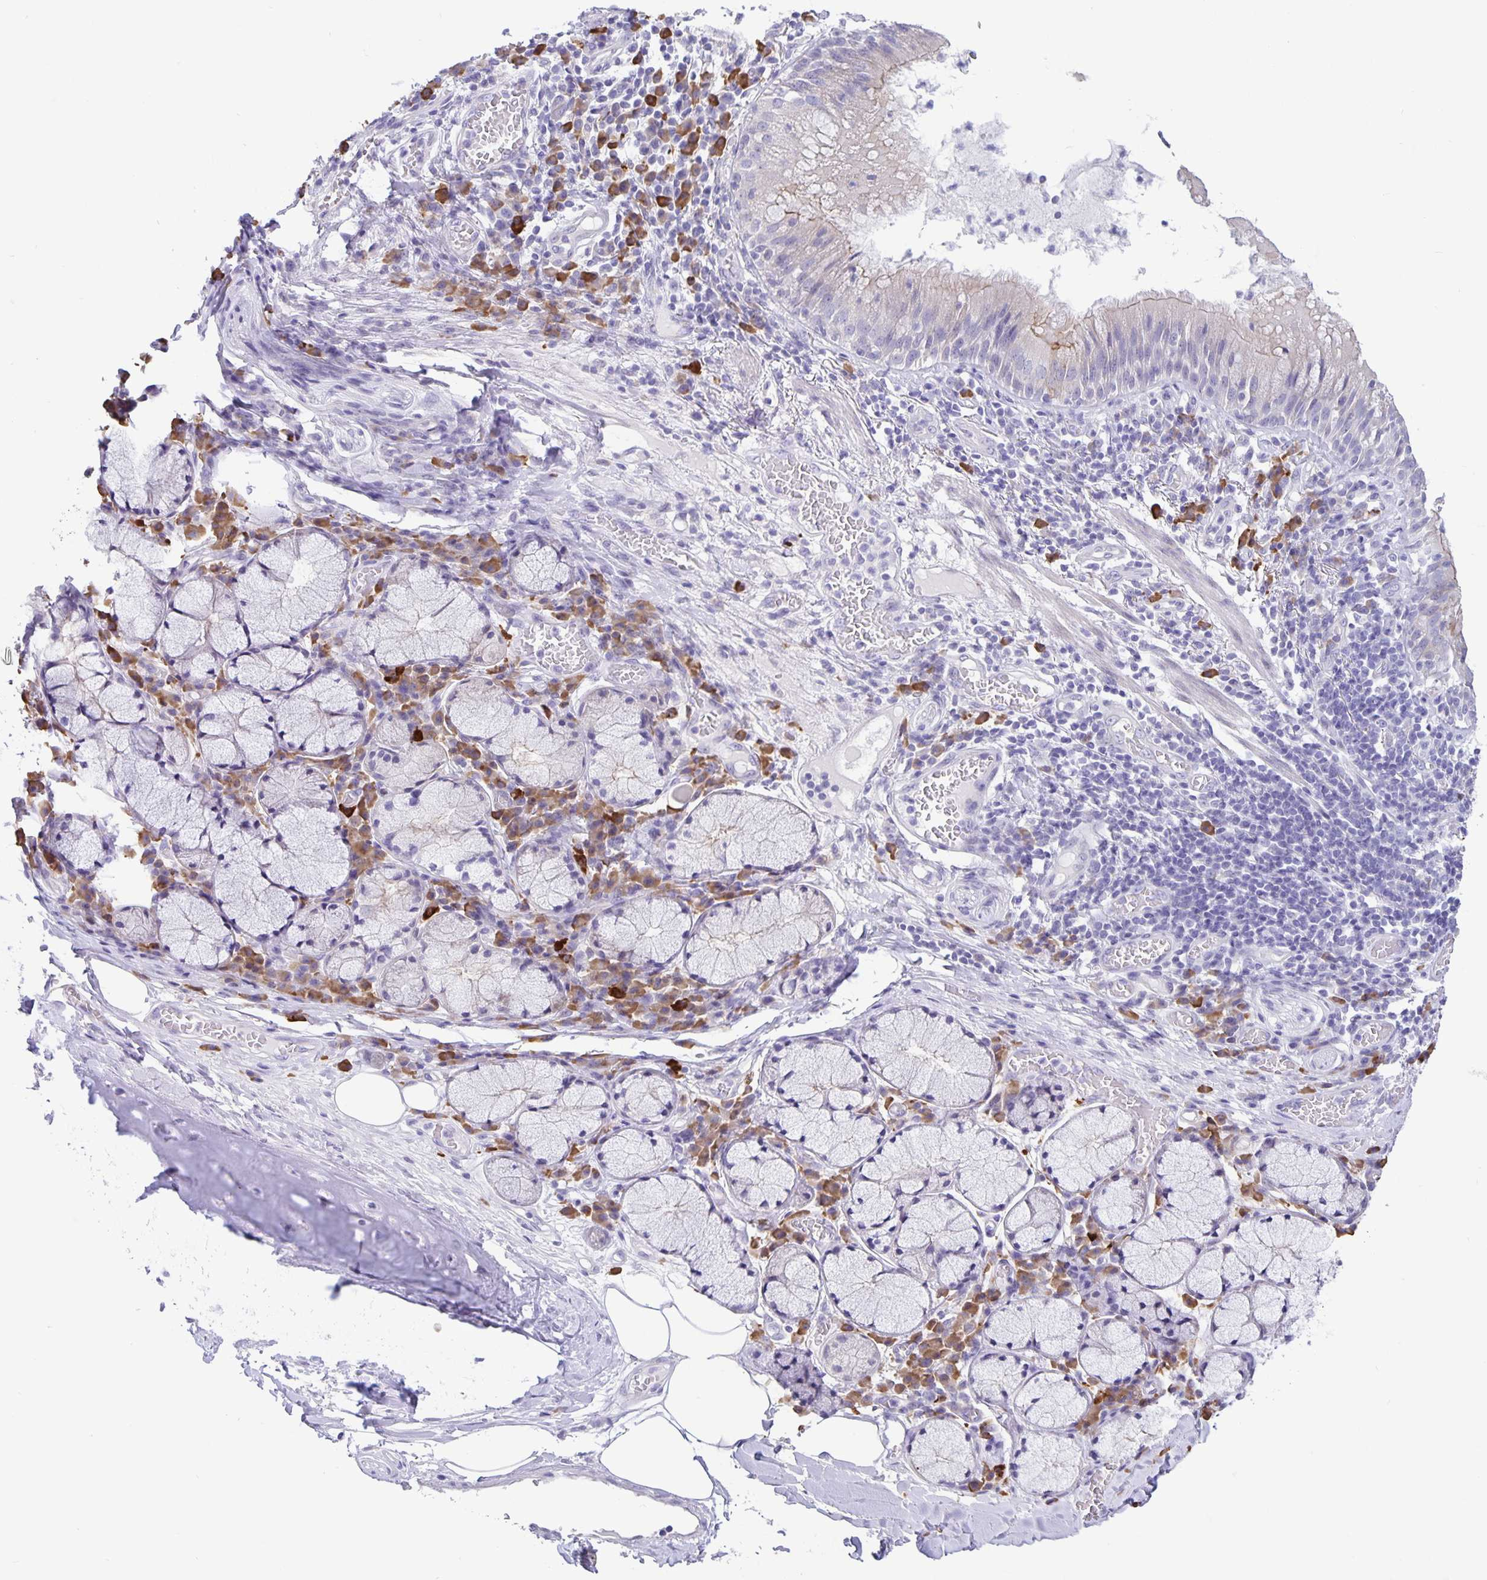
{"staining": {"intensity": "negative", "quantity": "none", "location": "none"}, "tissue": "adipose tissue", "cell_type": "Adipocytes", "image_type": "normal", "snomed": [{"axis": "morphology", "description": "Normal tissue, NOS"}, {"axis": "topography", "description": "Cartilage tissue"}, {"axis": "topography", "description": "Bronchus"}], "caption": "Protein analysis of benign adipose tissue demonstrates no significant expression in adipocytes. The staining was performed using DAB to visualize the protein expression in brown, while the nuclei were stained in blue with hematoxylin (Magnification: 20x).", "gene": "ERMN", "patient": {"sex": "male", "age": 56}}